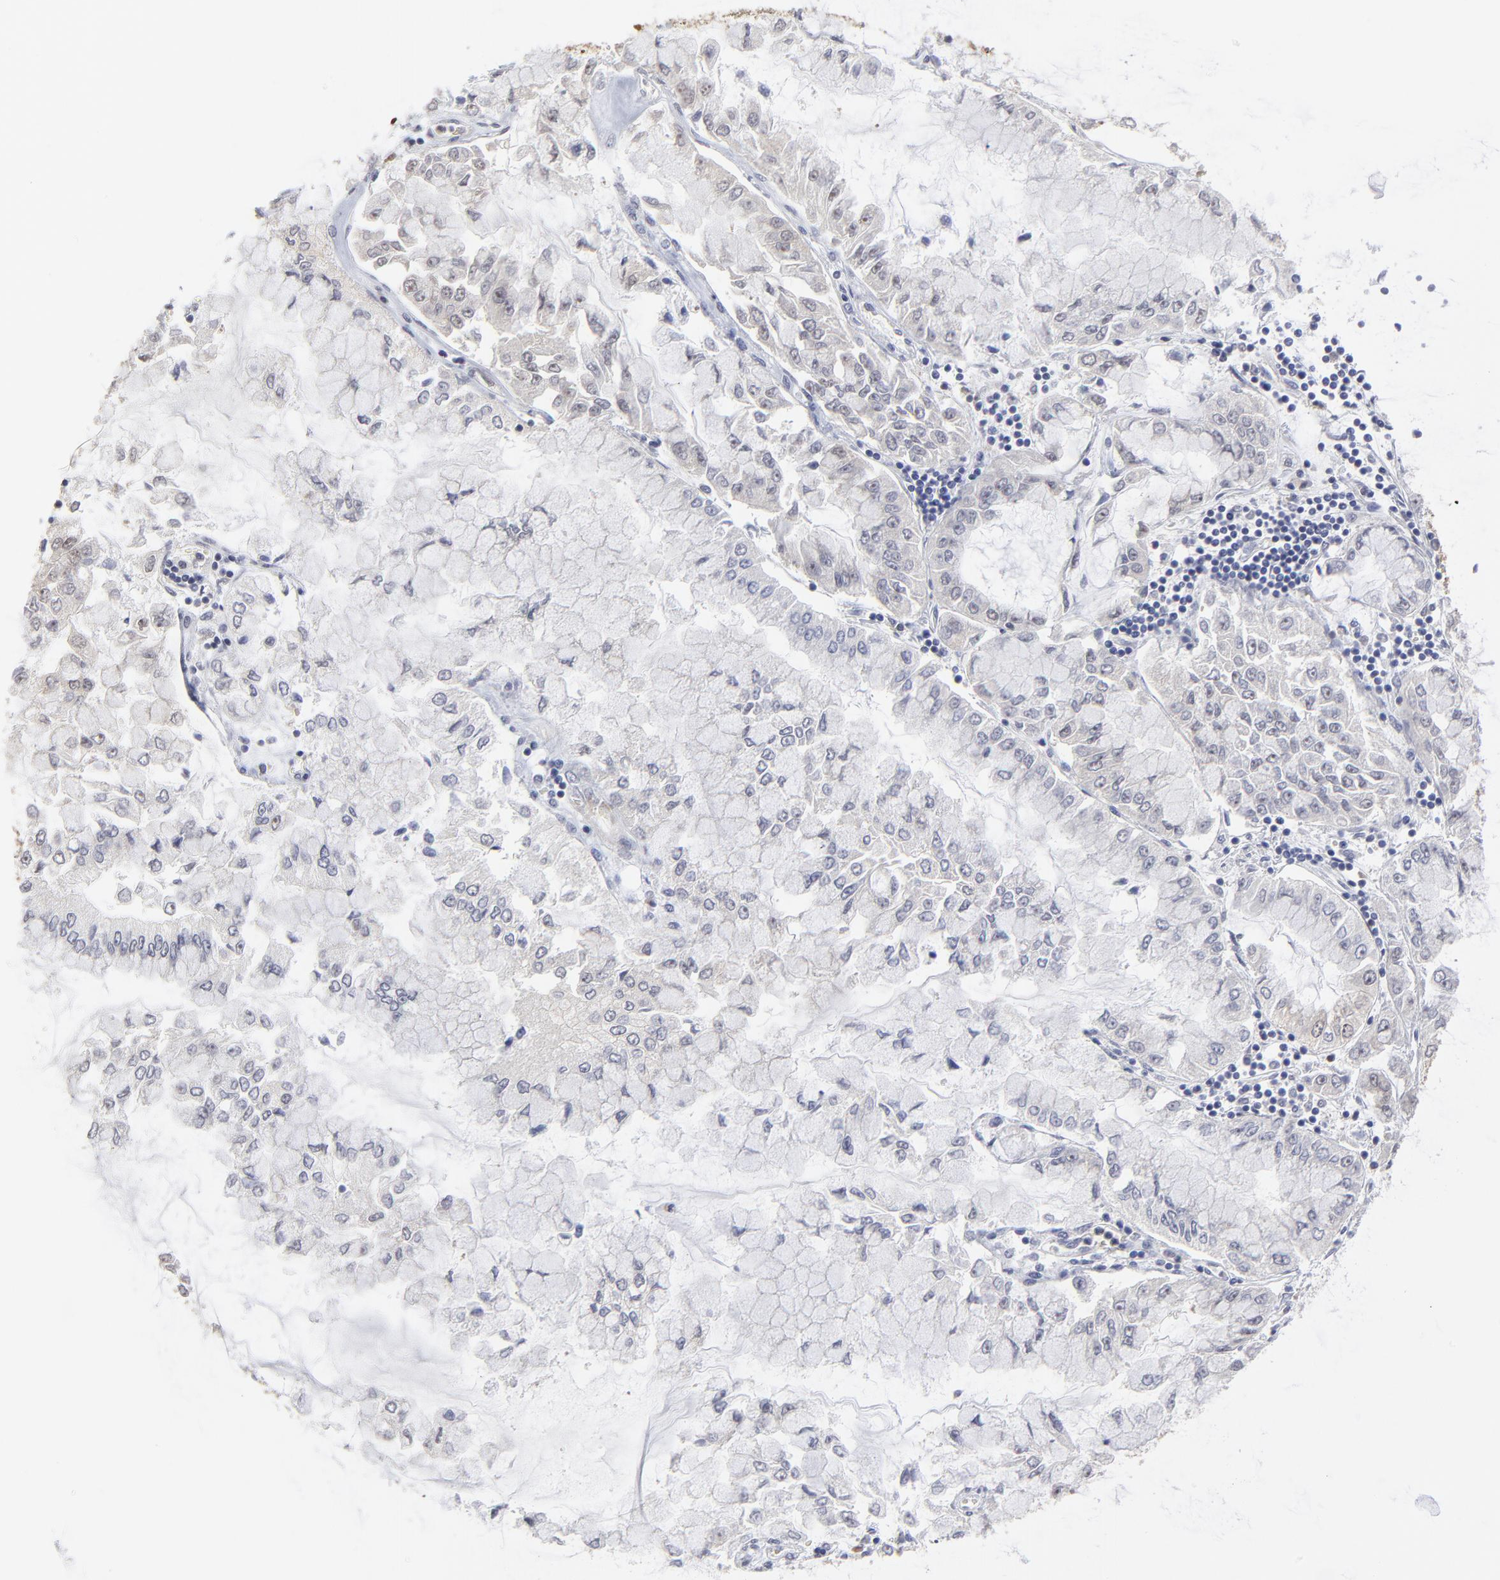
{"staining": {"intensity": "negative", "quantity": "none", "location": "none"}, "tissue": "liver cancer", "cell_type": "Tumor cells", "image_type": "cancer", "snomed": [{"axis": "morphology", "description": "Cholangiocarcinoma"}, {"axis": "topography", "description": "Liver"}], "caption": "A high-resolution photomicrograph shows IHC staining of cholangiocarcinoma (liver), which demonstrates no significant staining in tumor cells. (Stains: DAB IHC with hematoxylin counter stain, Microscopy: brightfield microscopy at high magnification).", "gene": "CASP3", "patient": {"sex": "female", "age": 79}}